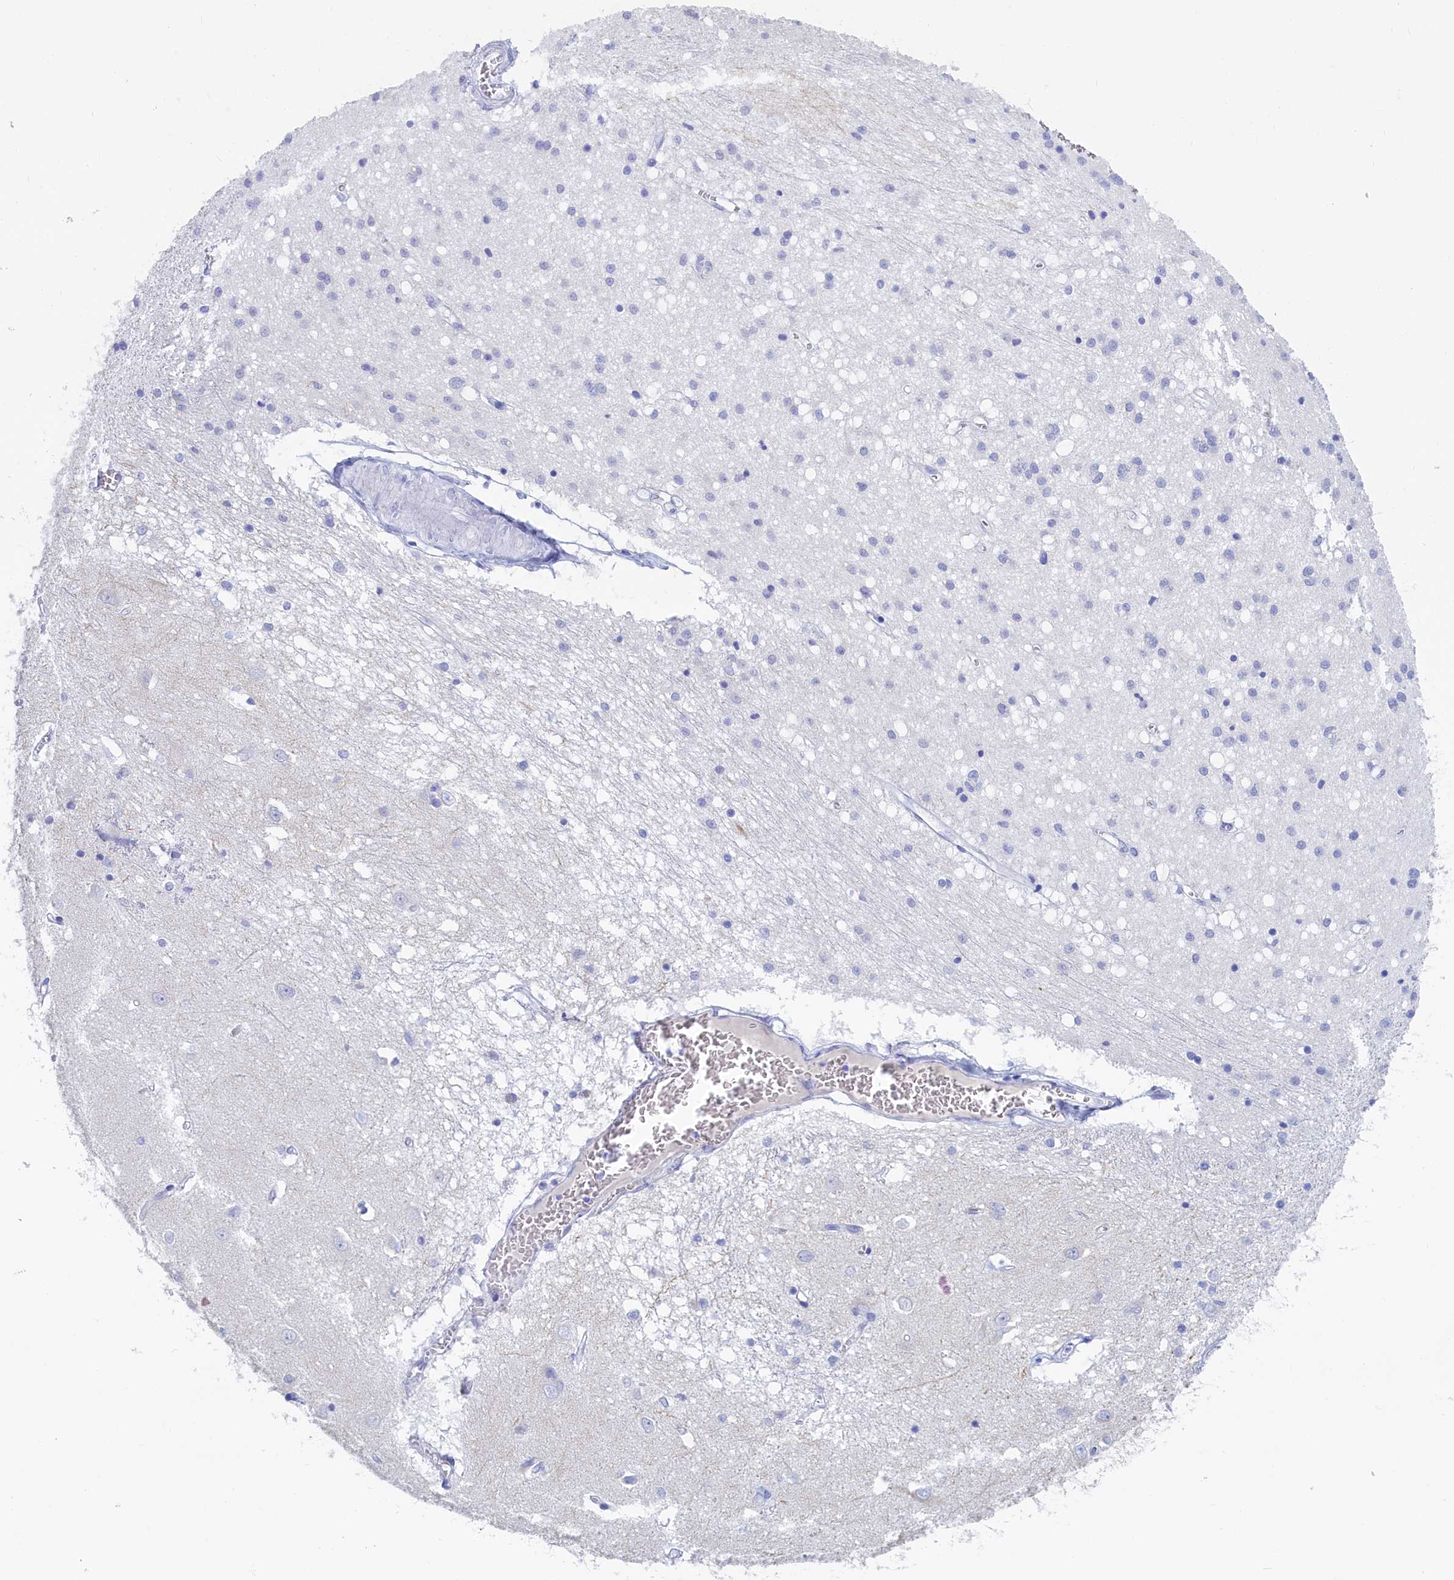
{"staining": {"intensity": "negative", "quantity": "none", "location": "none"}, "tissue": "caudate", "cell_type": "Glial cells", "image_type": "normal", "snomed": [{"axis": "morphology", "description": "Normal tissue, NOS"}, {"axis": "topography", "description": "Lateral ventricle wall"}], "caption": "DAB immunohistochemical staining of unremarkable human caudate reveals no significant positivity in glial cells.", "gene": "TRIM10", "patient": {"sex": "male", "age": 37}}